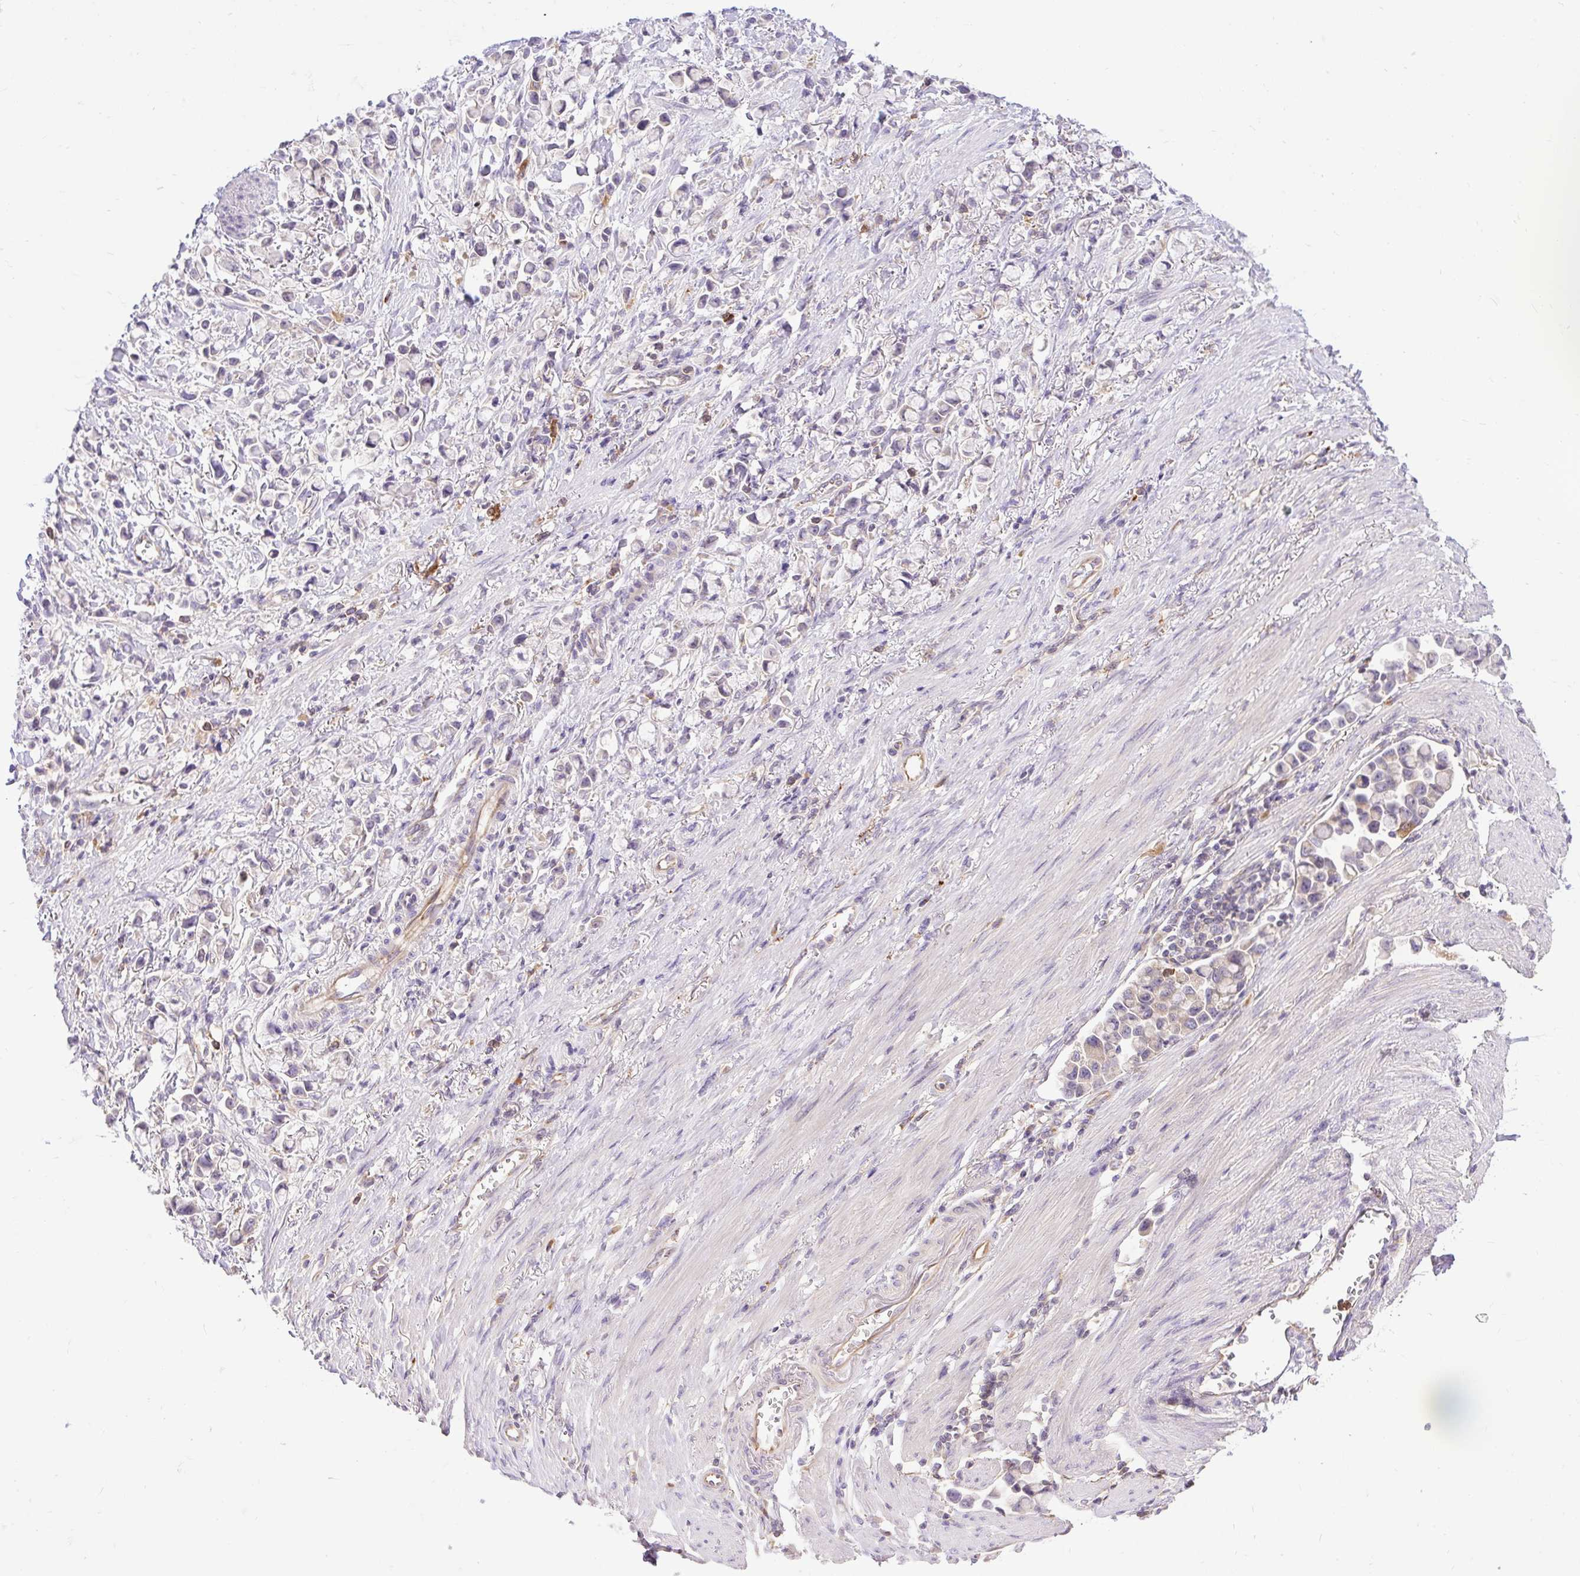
{"staining": {"intensity": "negative", "quantity": "none", "location": "none"}, "tissue": "stomach cancer", "cell_type": "Tumor cells", "image_type": "cancer", "snomed": [{"axis": "morphology", "description": "Adenocarcinoma, NOS"}, {"axis": "topography", "description": "Stomach"}], "caption": "A histopathology image of human stomach cancer is negative for staining in tumor cells. (DAB immunohistochemistry visualized using brightfield microscopy, high magnification).", "gene": "HEXB", "patient": {"sex": "female", "age": 81}}